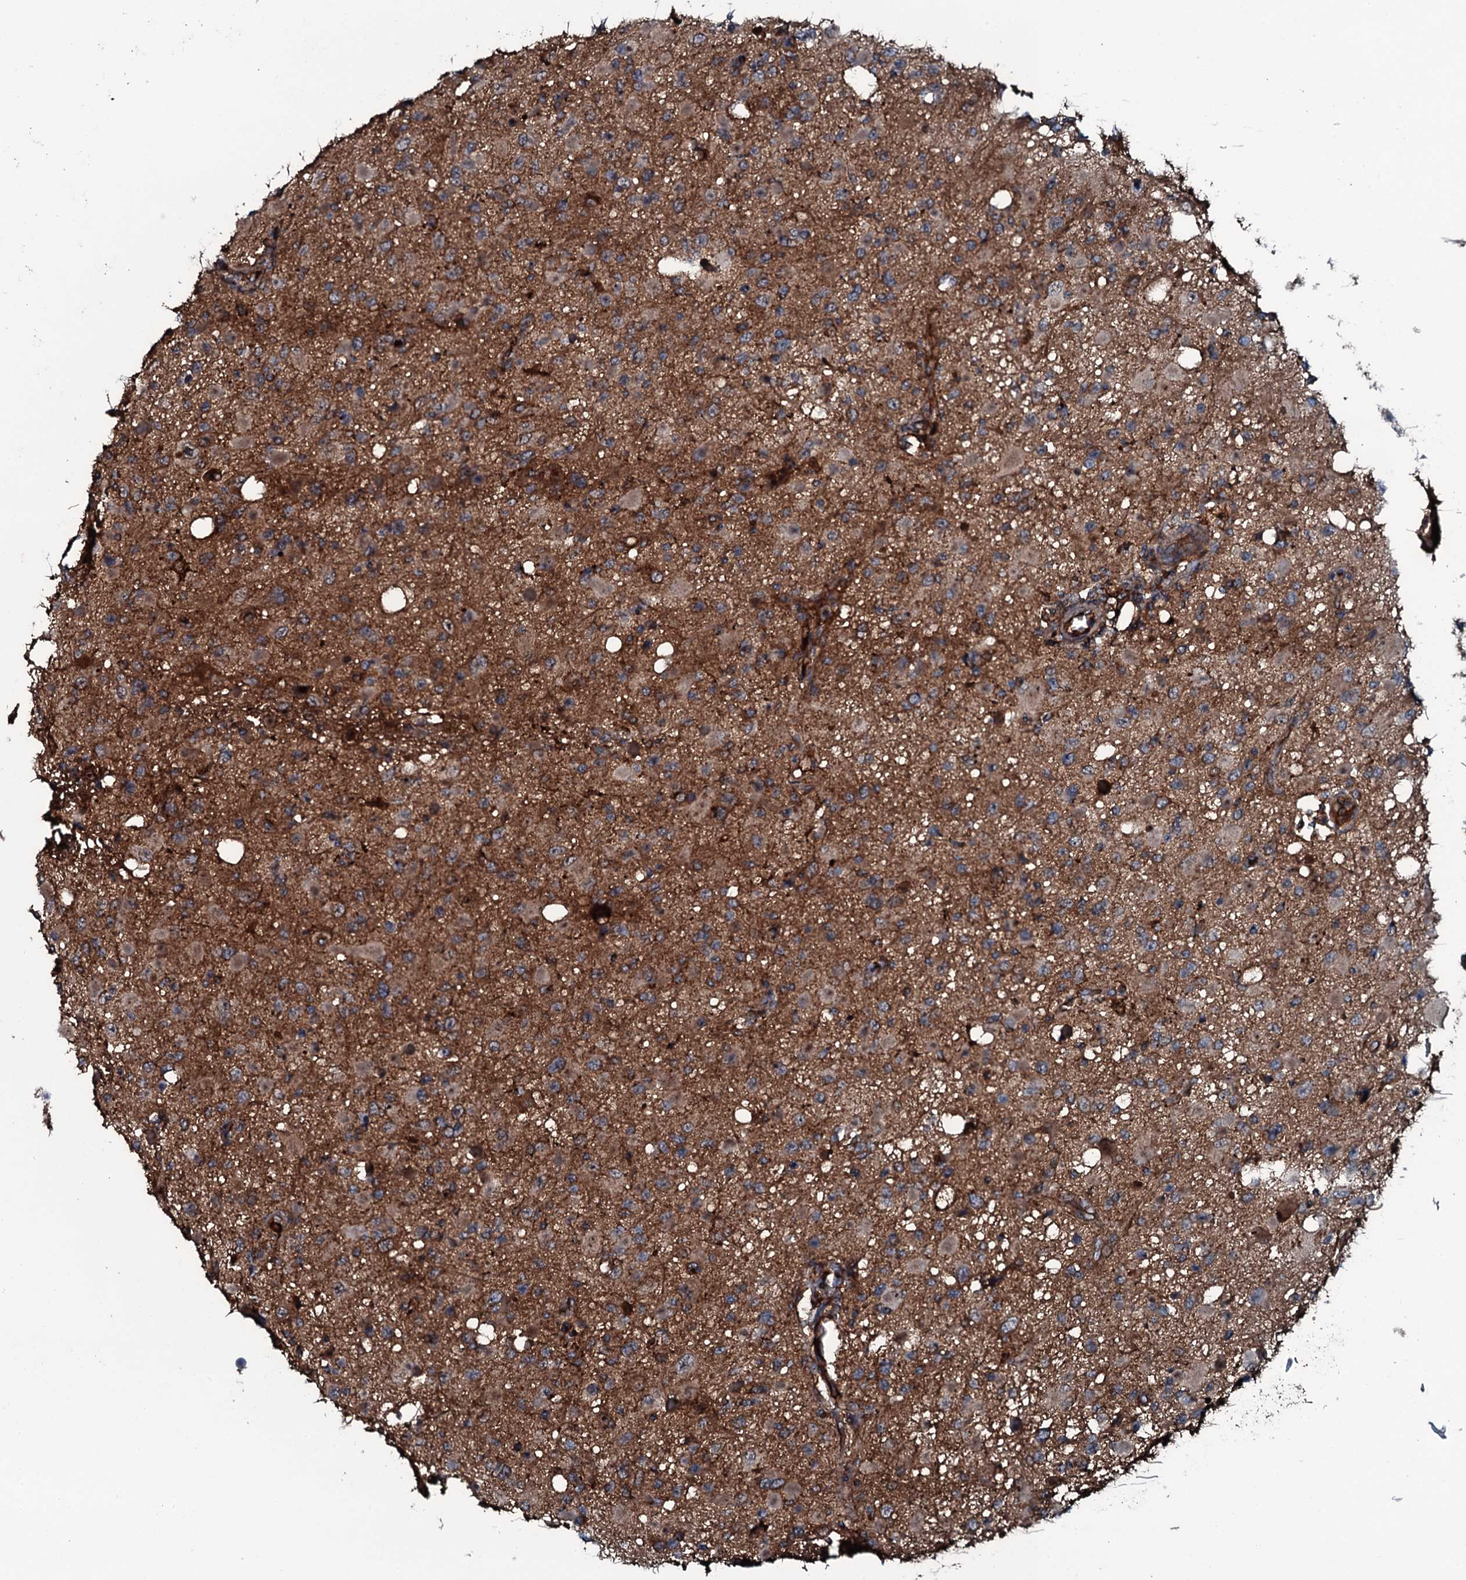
{"staining": {"intensity": "moderate", "quantity": ">75%", "location": "cytoplasmic/membranous"}, "tissue": "glioma", "cell_type": "Tumor cells", "image_type": "cancer", "snomed": [{"axis": "morphology", "description": "Glioma, malignant, High grade"}, {"axis": "topography", "description": "Brain"}], "caption": "Immunohistochemical staining of human malignant glioma (high-grade) shows medium levels of moderate cytoplasmic/membranous protein positivity in about >75% of tumor cells. The protein is stained brown, and the nuclei are stained in blue (DAB (3,3'-diaminobenzidine) IHC with brightfield microscopy, high magnification).", "gene": "TRIM7", "patient": {"sex": "male", "age": 53}}